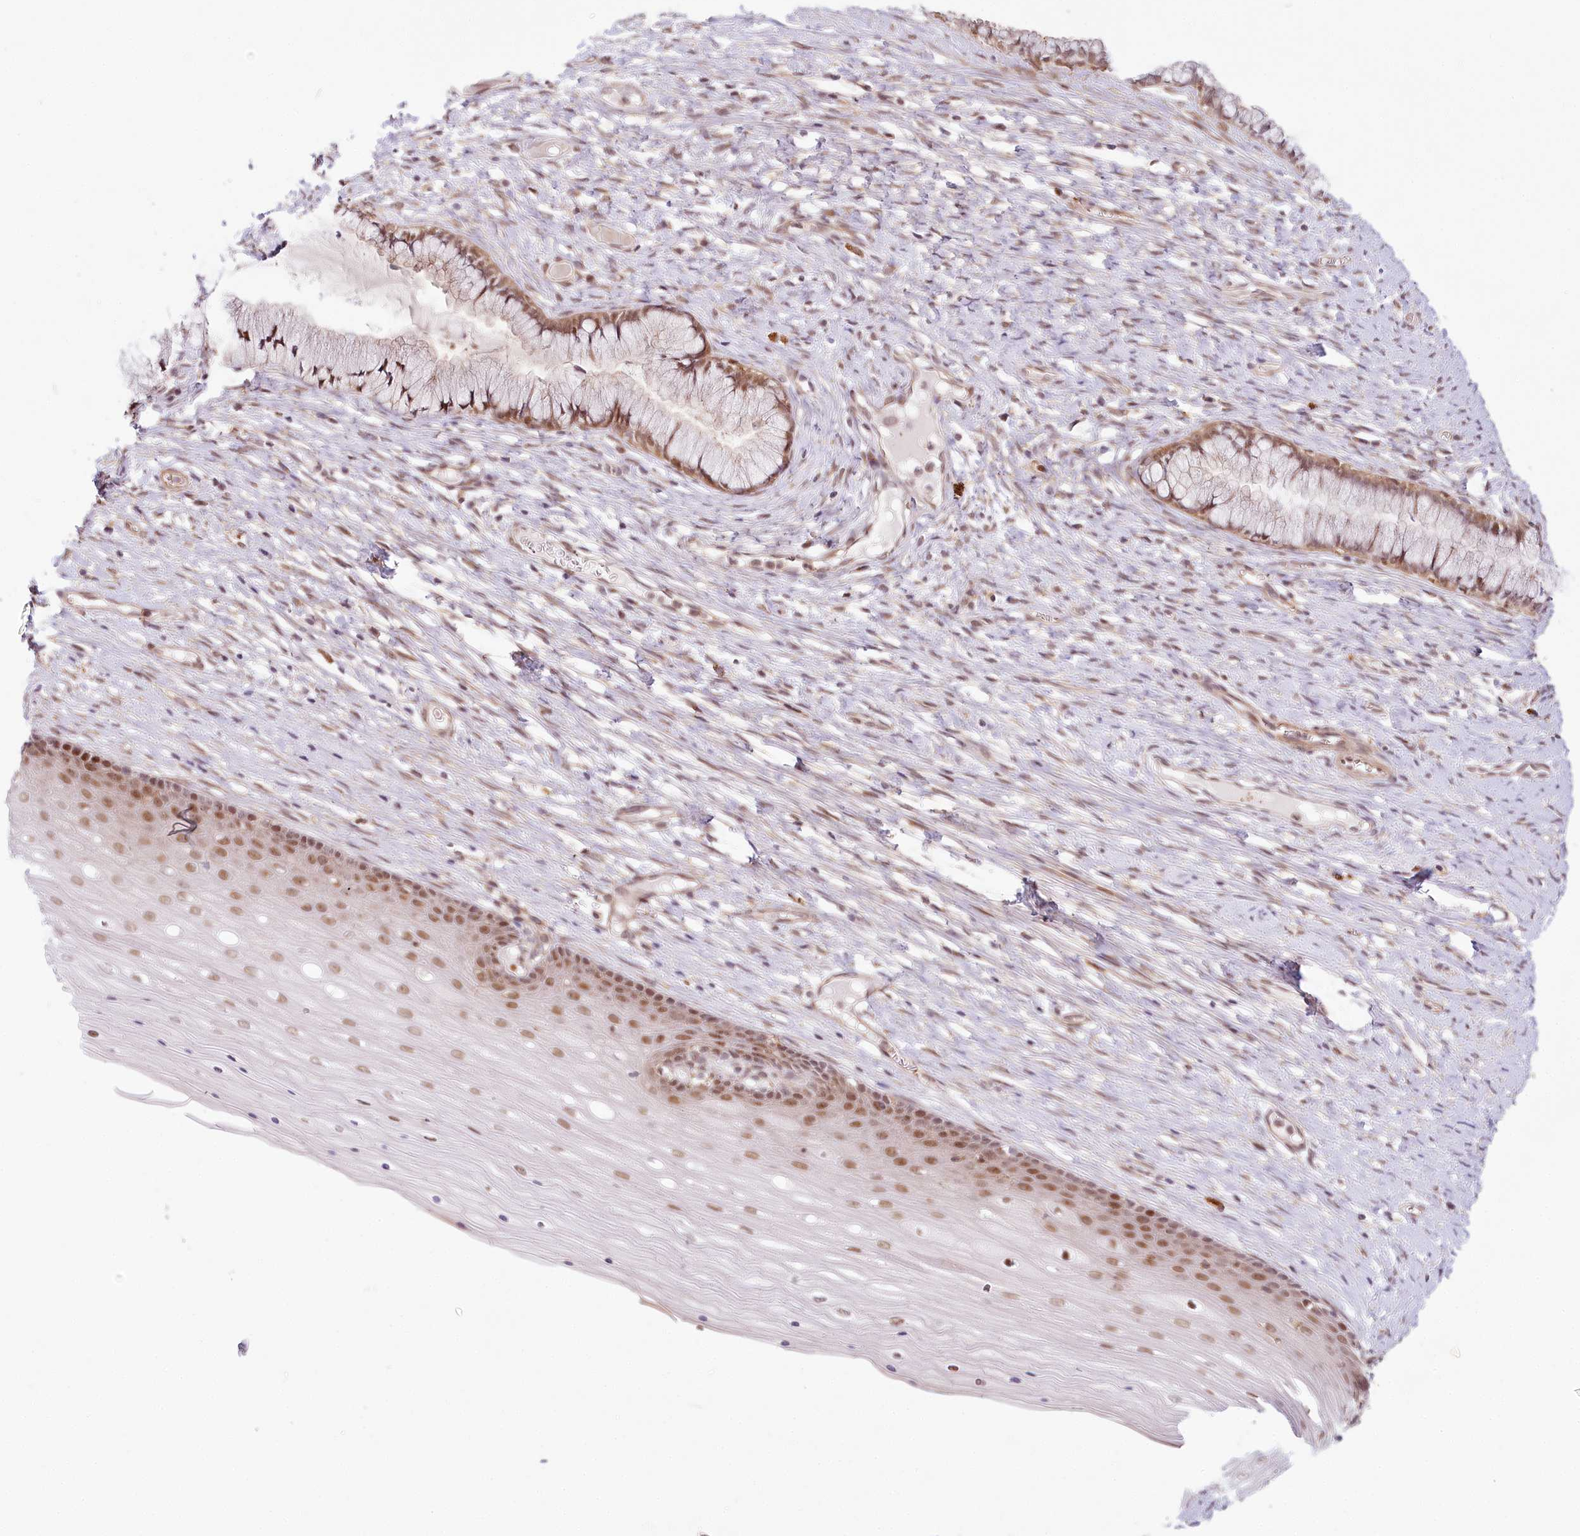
{"staining": {"intensity": "moderate", "quantity": "<25%", "location": "cytoplasmic/membranous,nuclear"}, "tissue": "cervix", "cell_type": "Glandular cells", "image_type": "normal", "snomed": [{"axis": "morphology", "description": "Normal tissue, NOS"}, {"axis": "topography", "description": "Cervix"}], "caption": "Immunohistochemistry (DAB (3,3'-diaminobenzidine)) staining of normal cervix exhibits moderate cytoplasmic/membranous,nuclear protein staining in about <25% of glandular cells.", "gene": "TUBGCP2", "patient": {"sex": "female", "age": 42}}